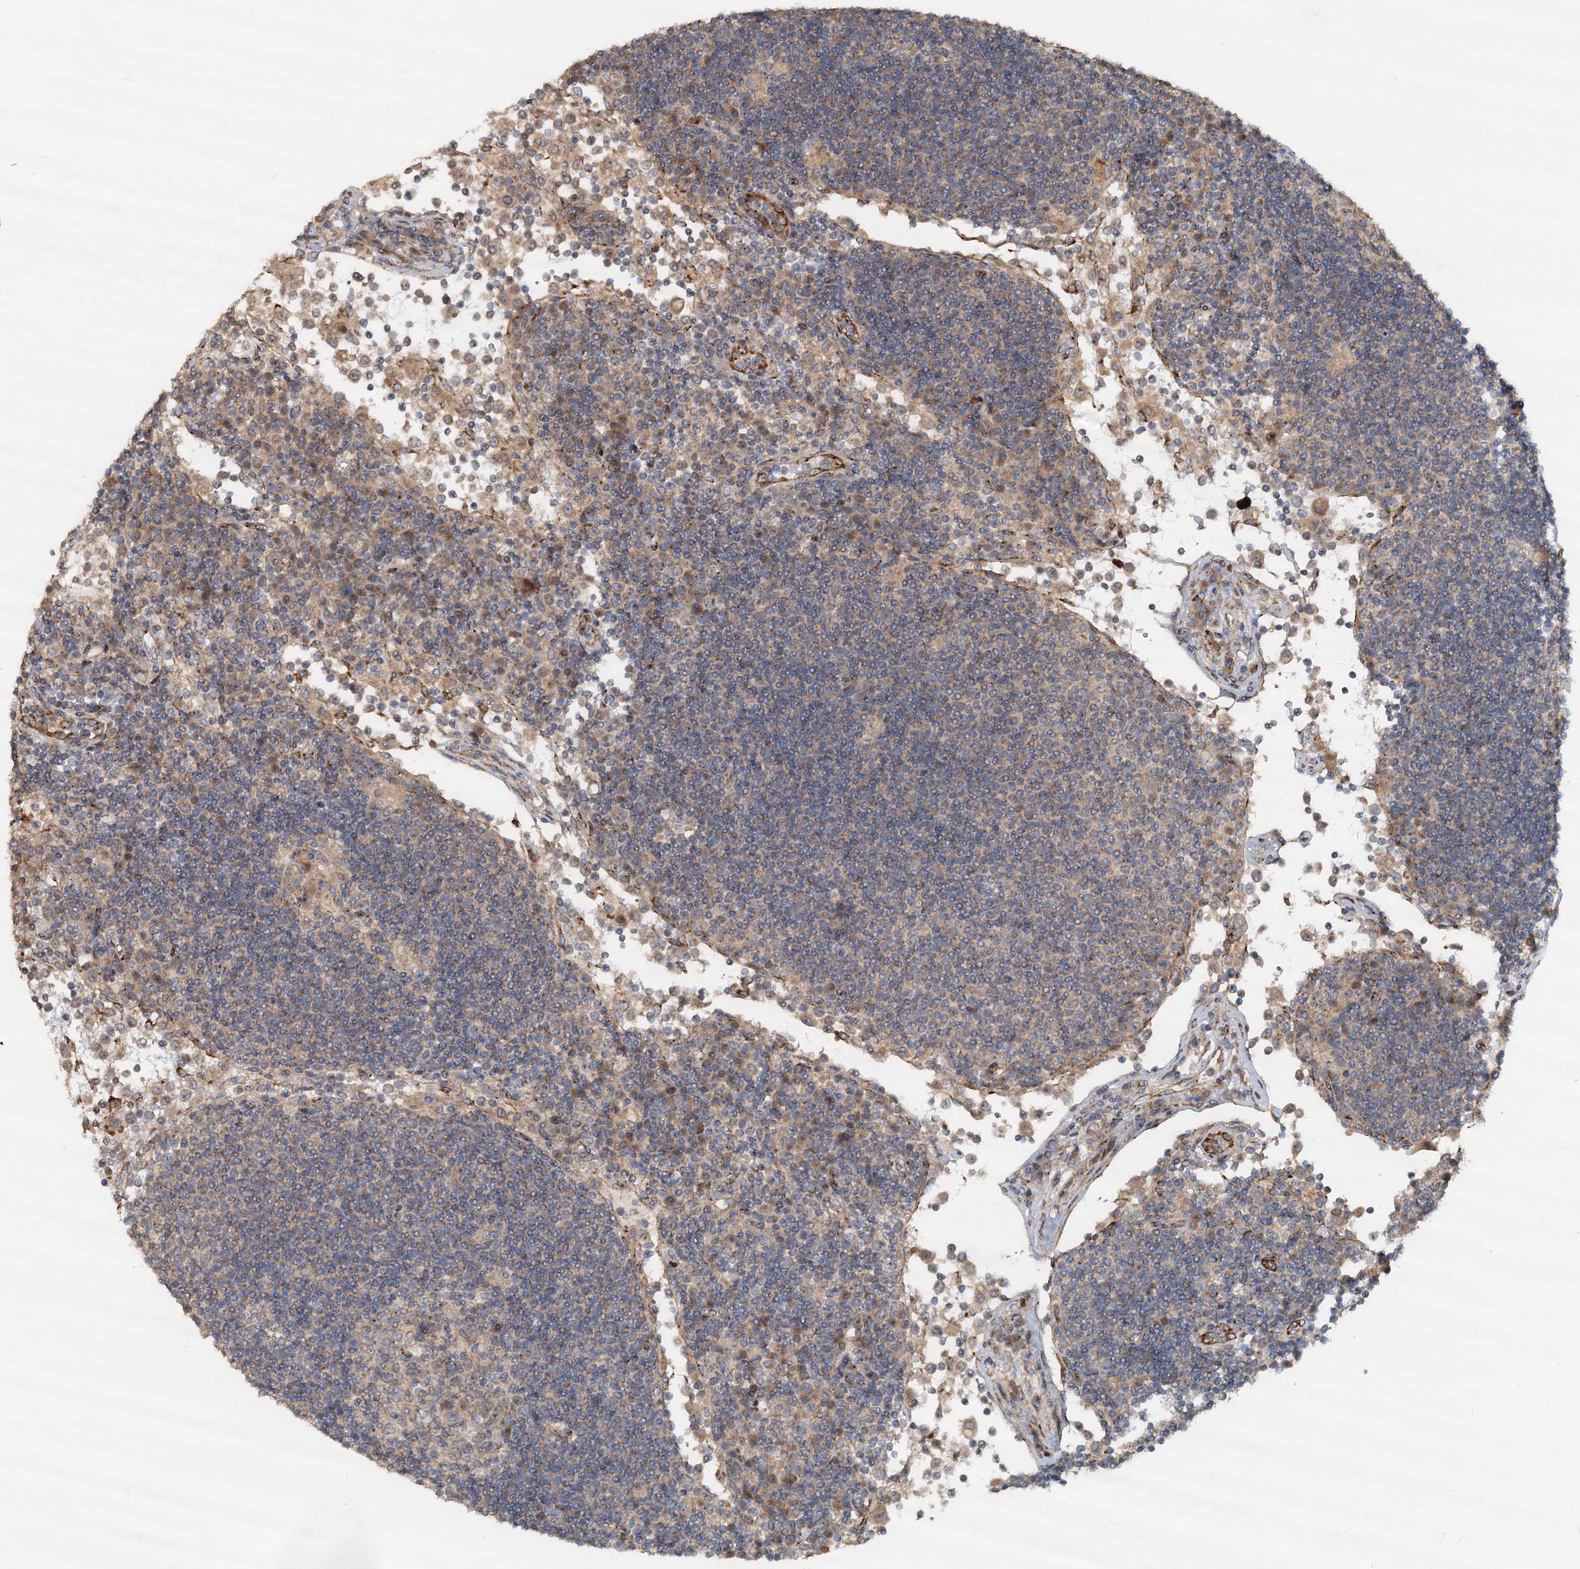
{"staining": {"intensity": "weak", "quantity": ">75%", "location": "cytoplasmic/membranous"}, "tissue": "lymph node", "cell_type": "Germinal center cells", "image_type": "normal", "snomed": [{"axis": "morphology", "description": "Normal tissue, NOS"}, {"axis": "topography", "description": "Lymph node"}], "caption": "An immunohistochemistry (IHC) micrograph of benign tissue is shown. Protein staining in brown shows weak cytoplasmic/membranous positivity in lymph node within germinal center cells. The protein of interest is stained brown, and the nuclei are stained in blue (DAB (3,3'-diaminobenzidine) IHC with brightfield microscopy, high magnification).", "gene": "CEP68", "patient": {"sex": "female", "age": 53}}